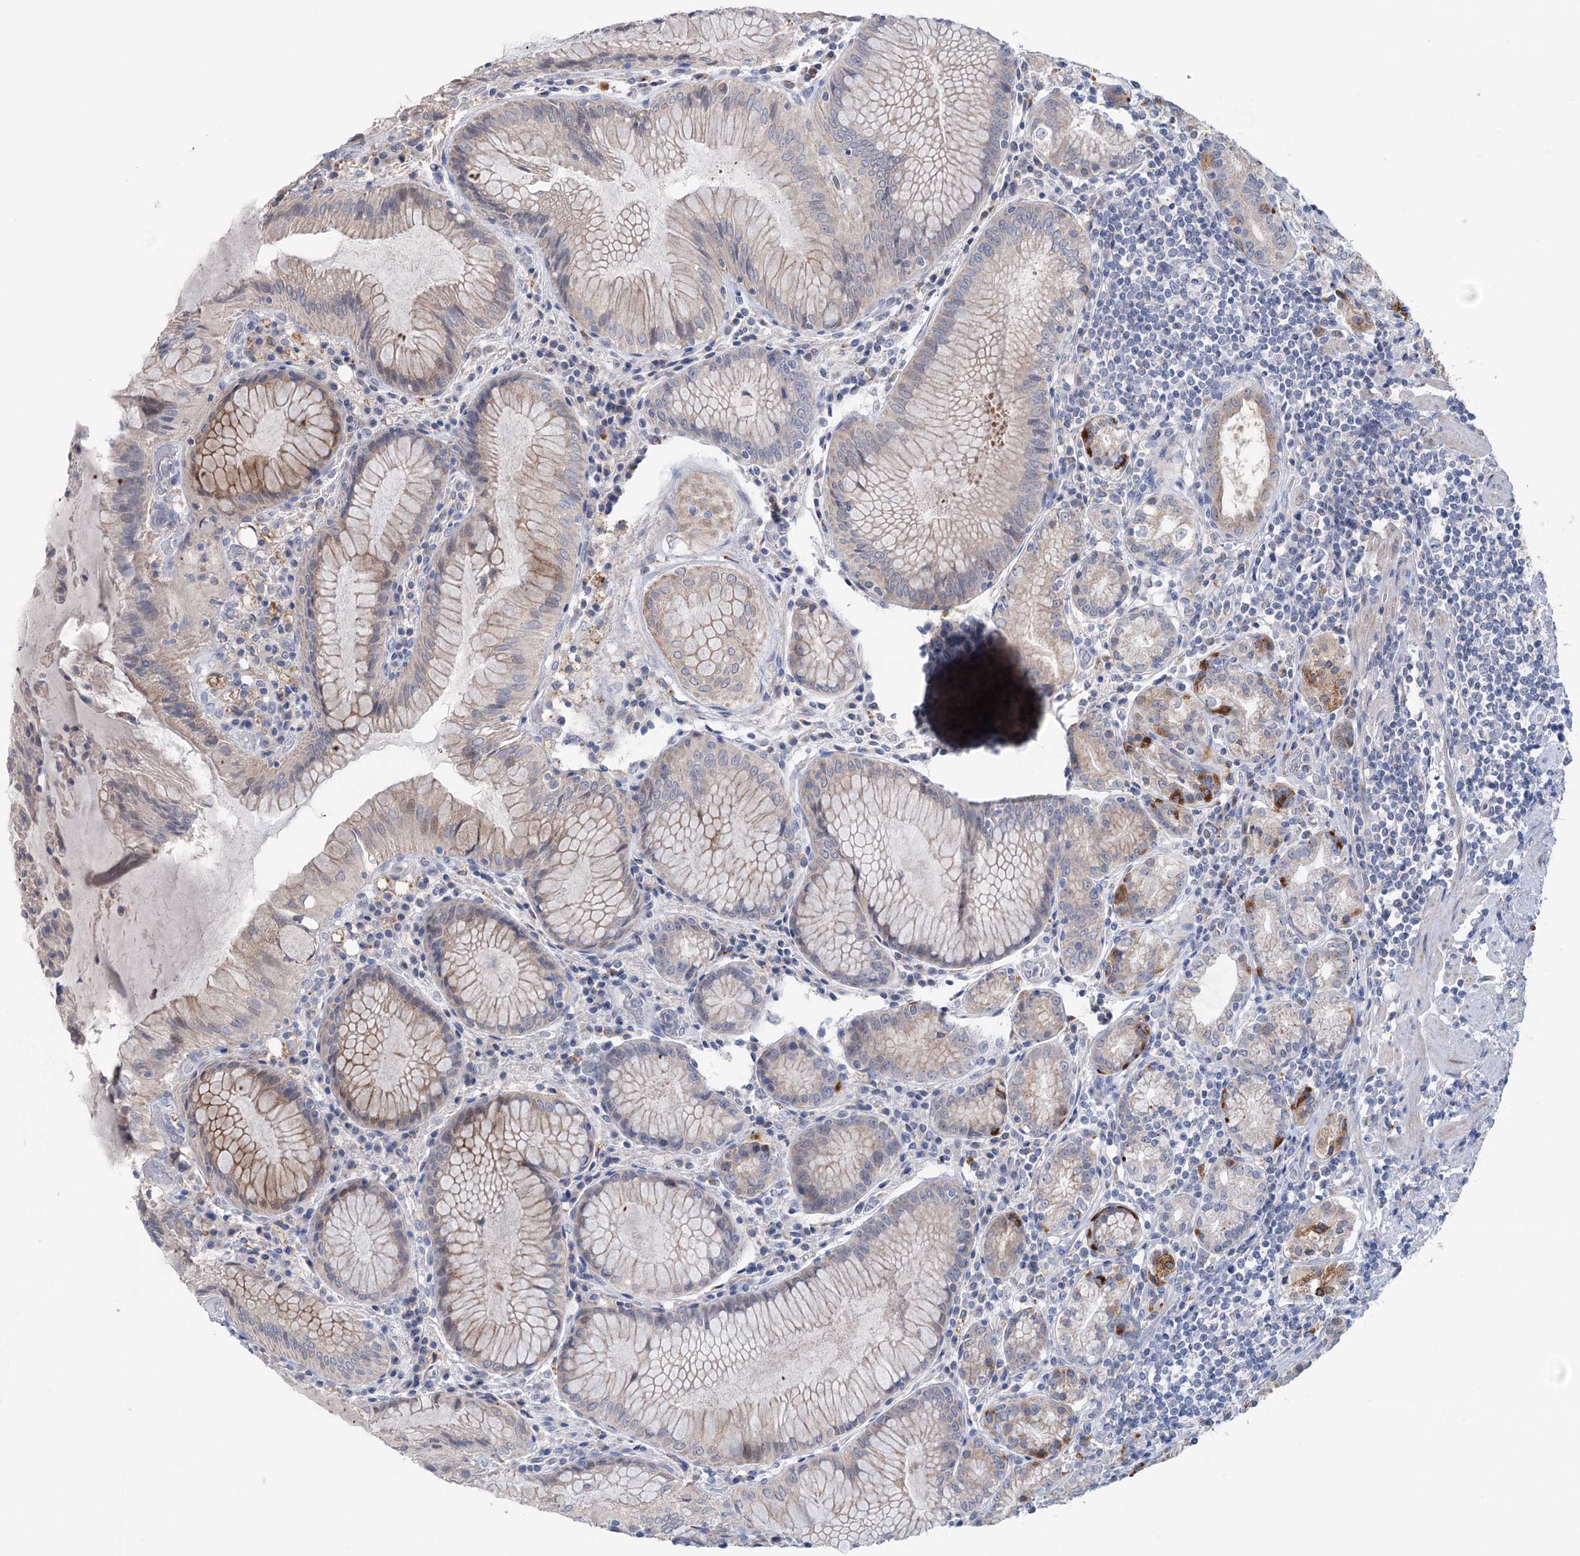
{"staining": {"intensity": "moderate", "quantity": "<25%", "location": "cytoplasmic/membranous"}, "tissue": "stomach", "cell_type": "Glandular cells", "image_type": "normal", "snomed": [{"axis": "morphology", "description": "Normal tissue, NOS"}, {"axis": "topography", "description": "Stomach, upper"}, {"axis": "topography", "description": "Stomach, lower"}], "caption": "Immunohistochemical staining of benign human stomach shows <25% levels of moderate cytoplasmic/membranous protein staining in about <25% of glandular cells.", "gene": "MTCH2", "patient": {"sex": "female", "age": 76}}